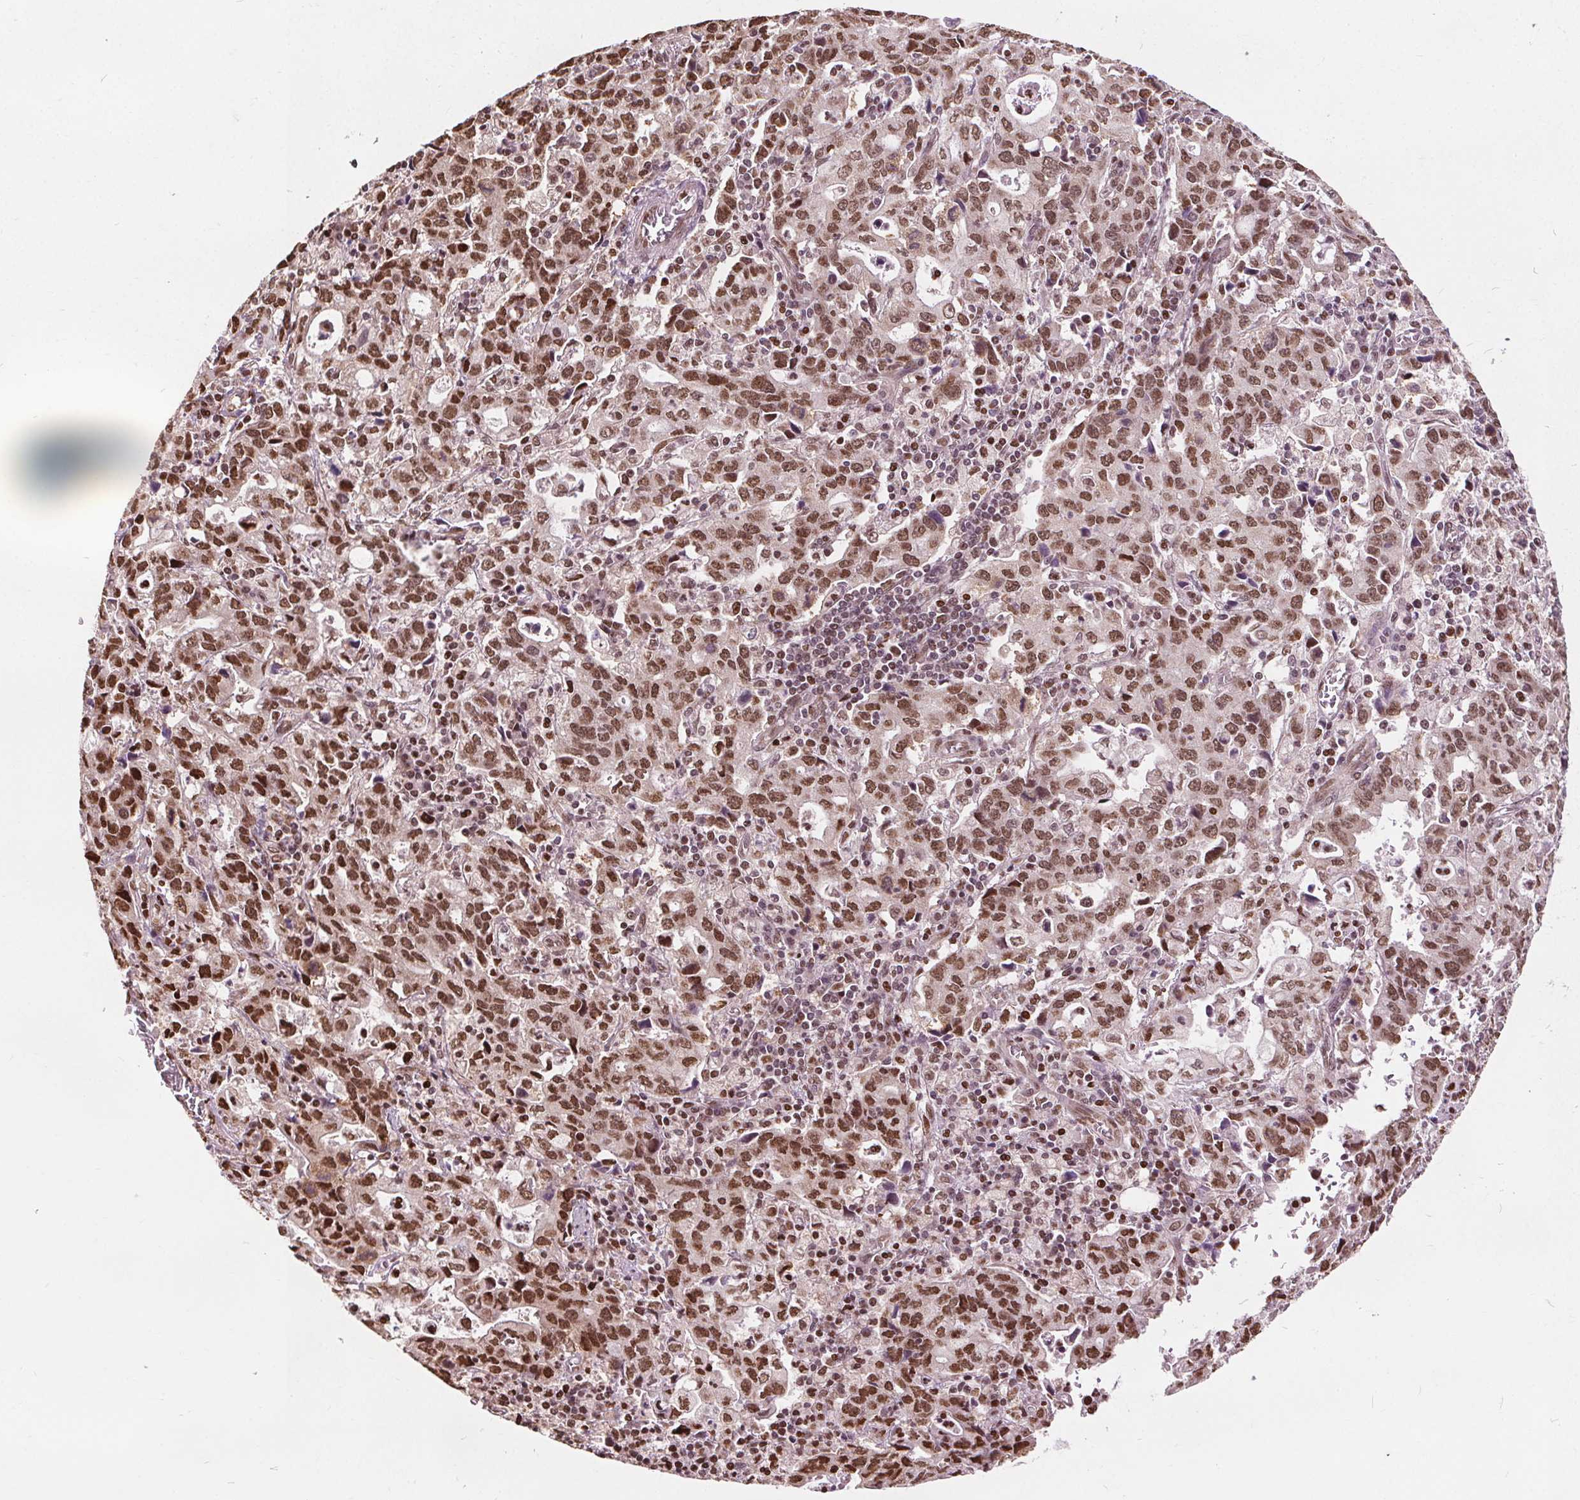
{"staining": {"intensity": "moderate", "quantity": ">75%", "location": "nuclear"}, "tissue": "stomach cancer", "cell_type": "Tumor cells", "image_type": "cancer", "snomed": [{"axis": "morphology", "description": "Adenocarcinoma, NOS"}, {"axis": "topography", "description": "Stomach, upper"}], "caption": "Human stomach cancer stained with a brown dye shows moderate nuclear positive staining in approximately >75% of tumor cells.", "gene": "ISLR2", "patient": {"sex": "male", "age": 85}}